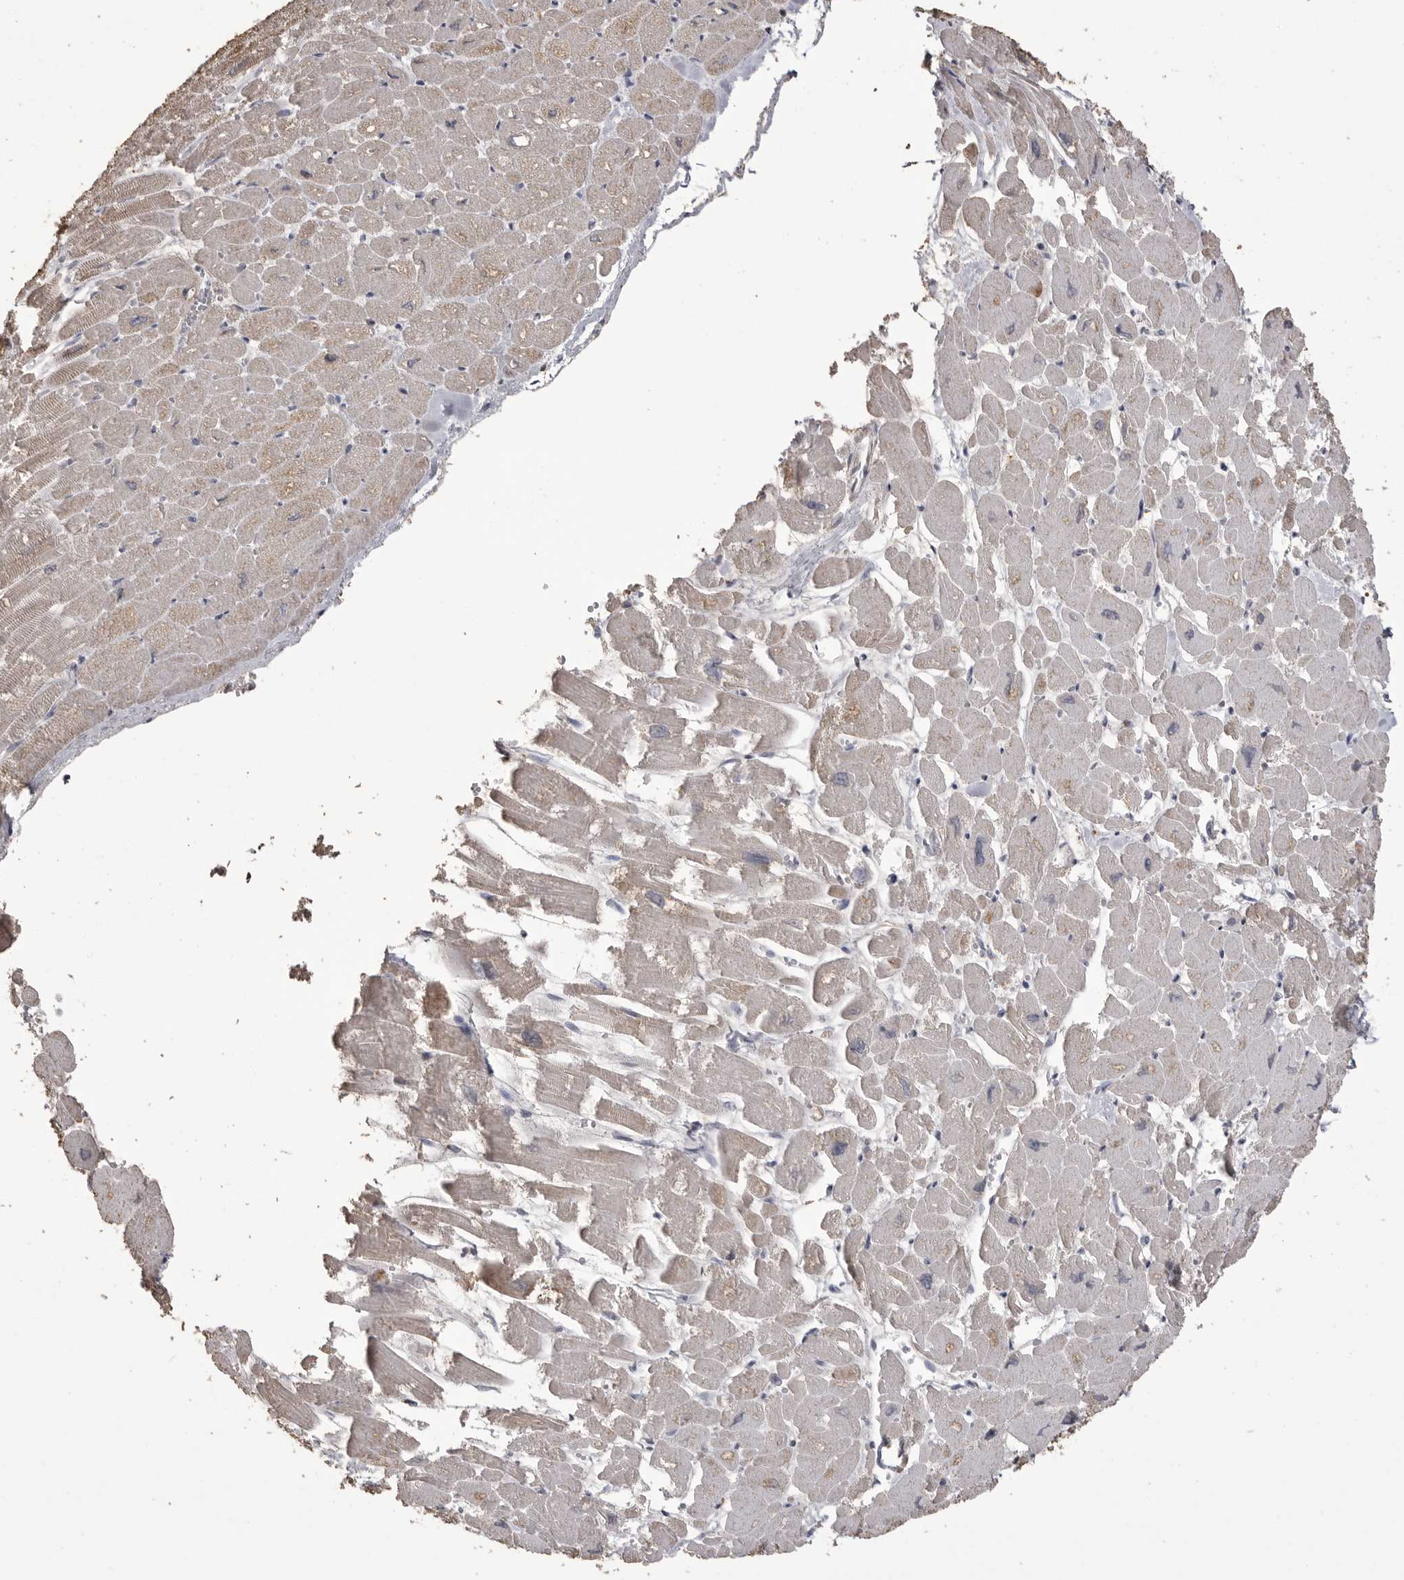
{"staining": {"intensity": "moderate", "quantity": "<25%", "location": "cytoplasmic/membranous"}, "tissue": "heart muscle", "cell_type": "Cardiomyocytes", "image_type": "normal", "snomed": [{"axis": "morphology", "description": "Normal tissue, NOS"}, {"axis": "topography", "description": "Heart"}], "caption": "This is a micrograph of immunohistochemistry staining of benign heart muscle, which shows moderate expression in the cytoplasmic/membranous of cardiomyocytes.", "gene": "MMP7", "patient": {"sex": "male", "age": 54}}